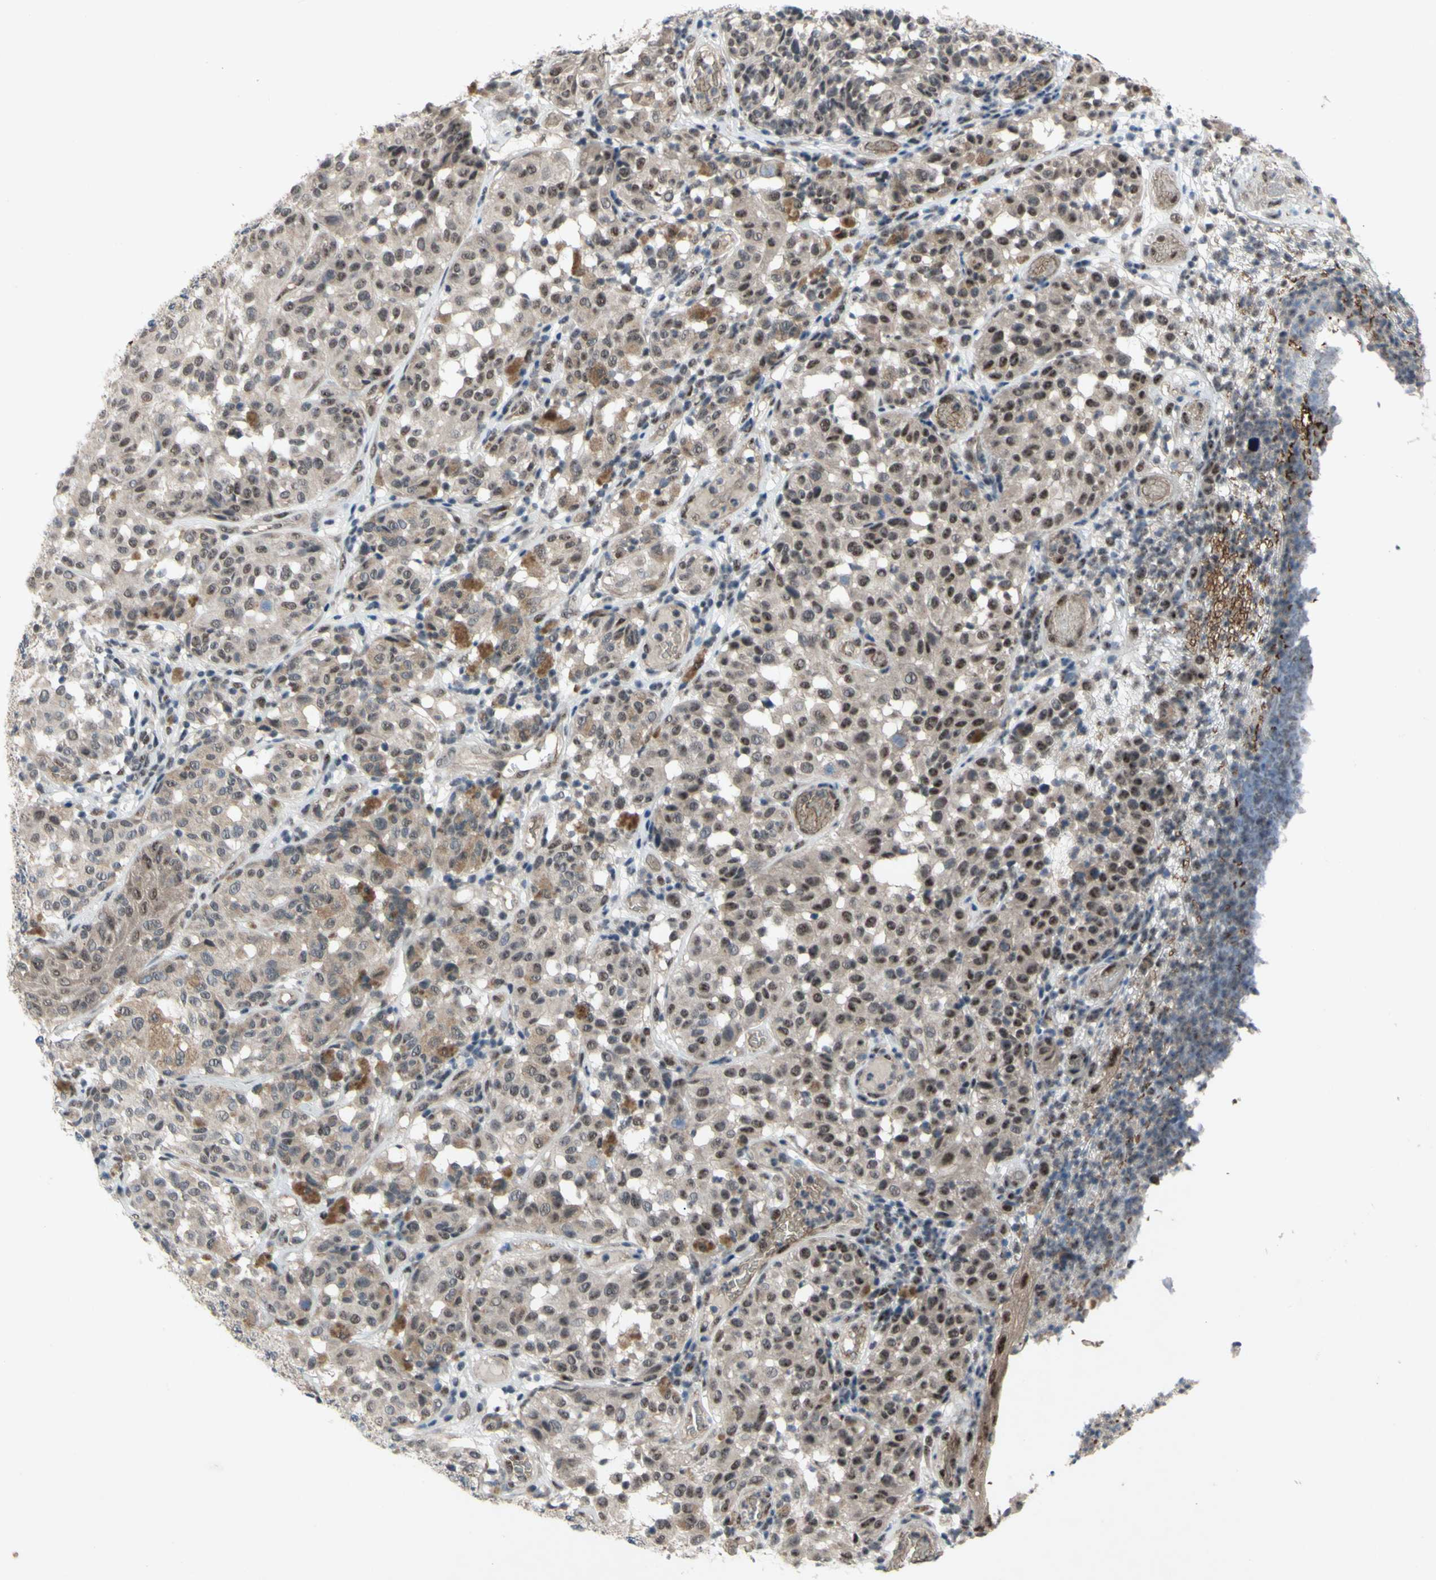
{"staining": {"intensity": "moderate", "quantity": ">75%", "location": "cytoplasmic/membranous,nuclear"}, "tissue": "melanoma", "cell_type": "Tumor cells", "image_type": "cancer", "snomed": [{"axis": "morphology", "description": "Malignant melanoma, NOS"}, {"axis": "topography", "description": "Skin"}], "caption": "Immunohistochemistry (IHC) micrograph of human malignant melanoma stained for a protein (brown), which reveals medium levels of moderate cytoplasmic/membranous and nuclear positivity in approximately >75% of tumor cells.", "gene": "TRDMT1", "patient": {"sex": "female", "age": 46}}